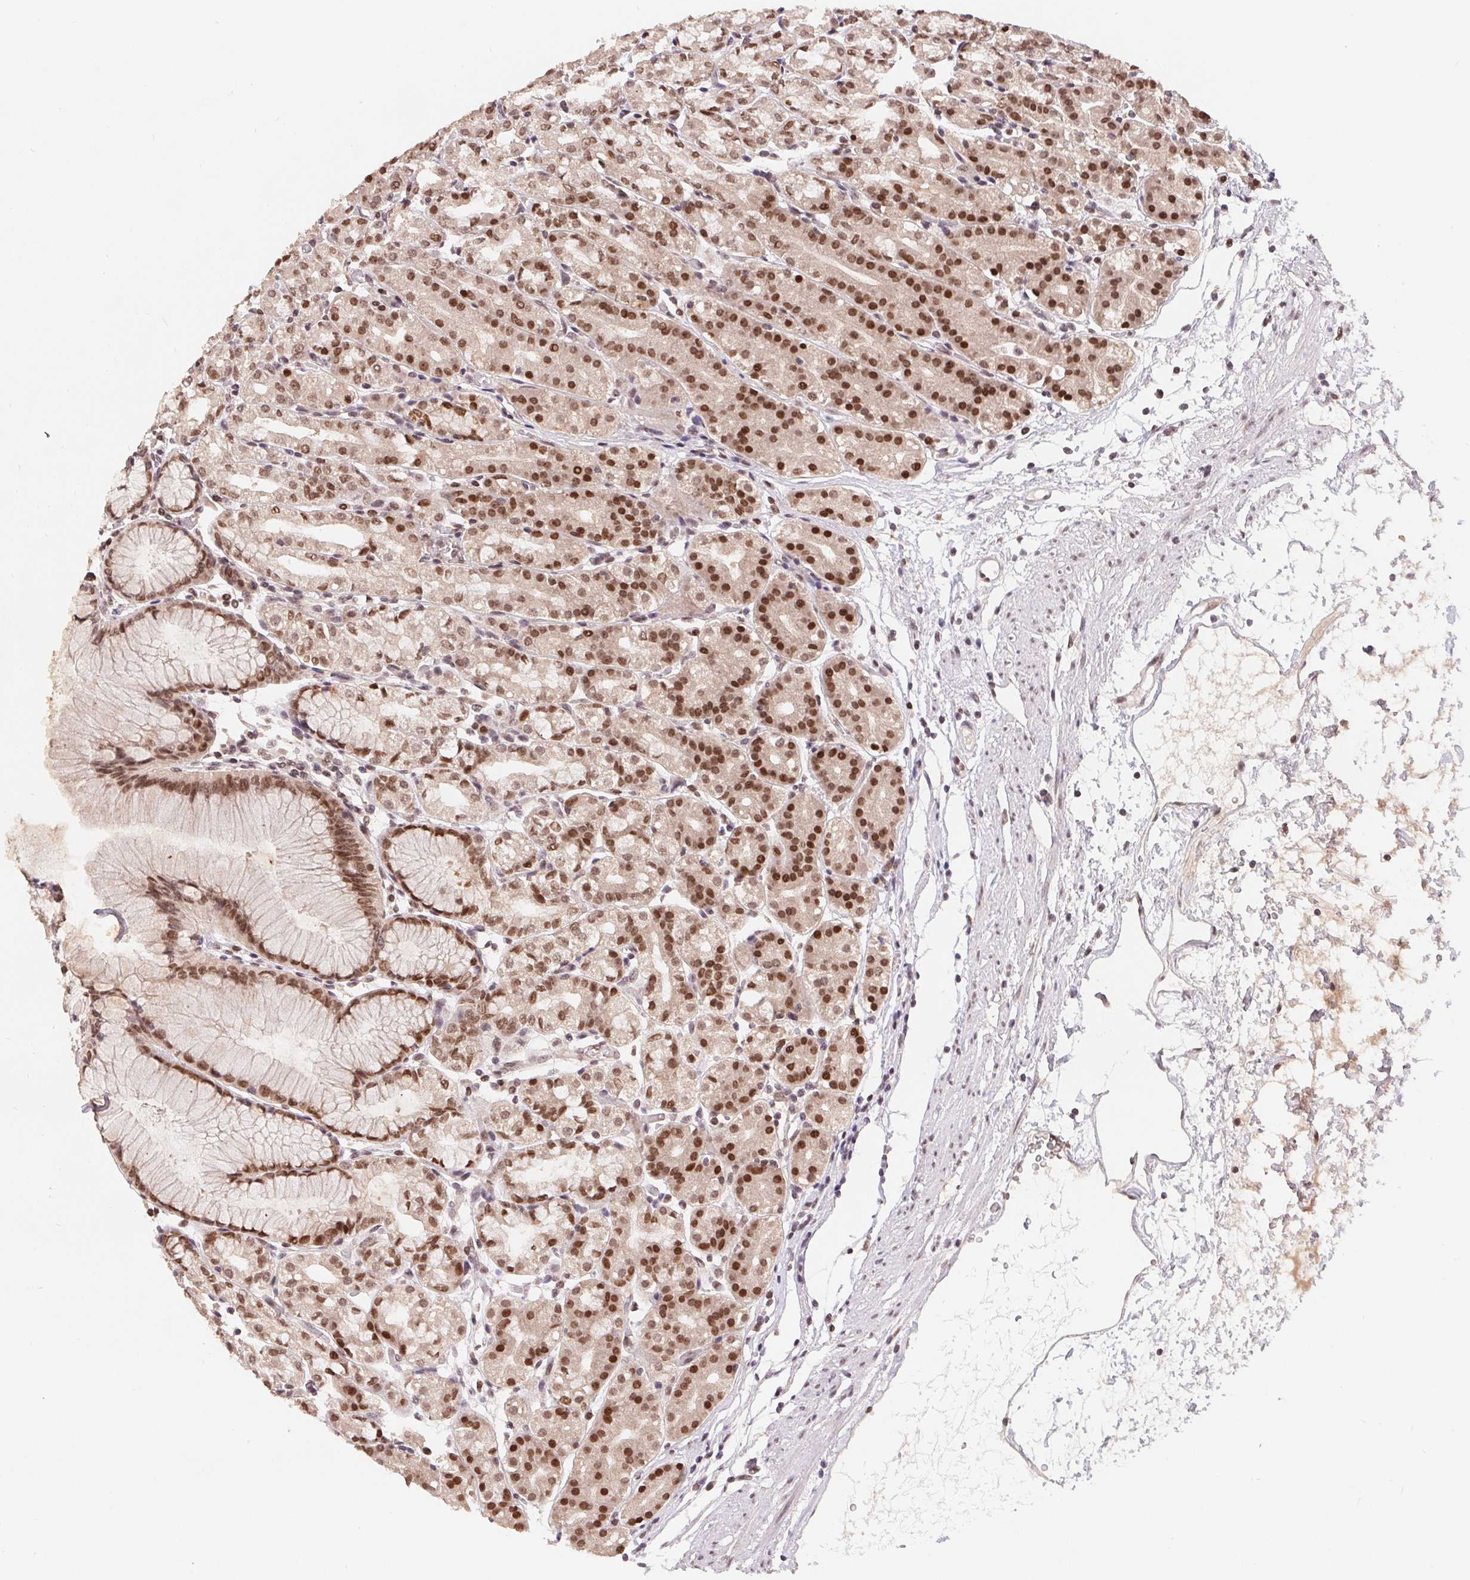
{"staining": {"intensity": "strong", "quantity": "25%-75%", "location": "nuclear"}, "tissue": "stomach", "cell_type": "Glandular cells", "image_type": "normal", "snomed": [{"axis": "morphology", "description": "Normal tissue, NOS"}, {"axis": "topography", "description": "Stomach"}], "caption": "Human stomach stained for a protein (brown) reveals strong nuclear positive expression in about 25%-75% of glandular cells.", "gene": "HMGN3", "patient": {"sex": "female", "age": 57}}